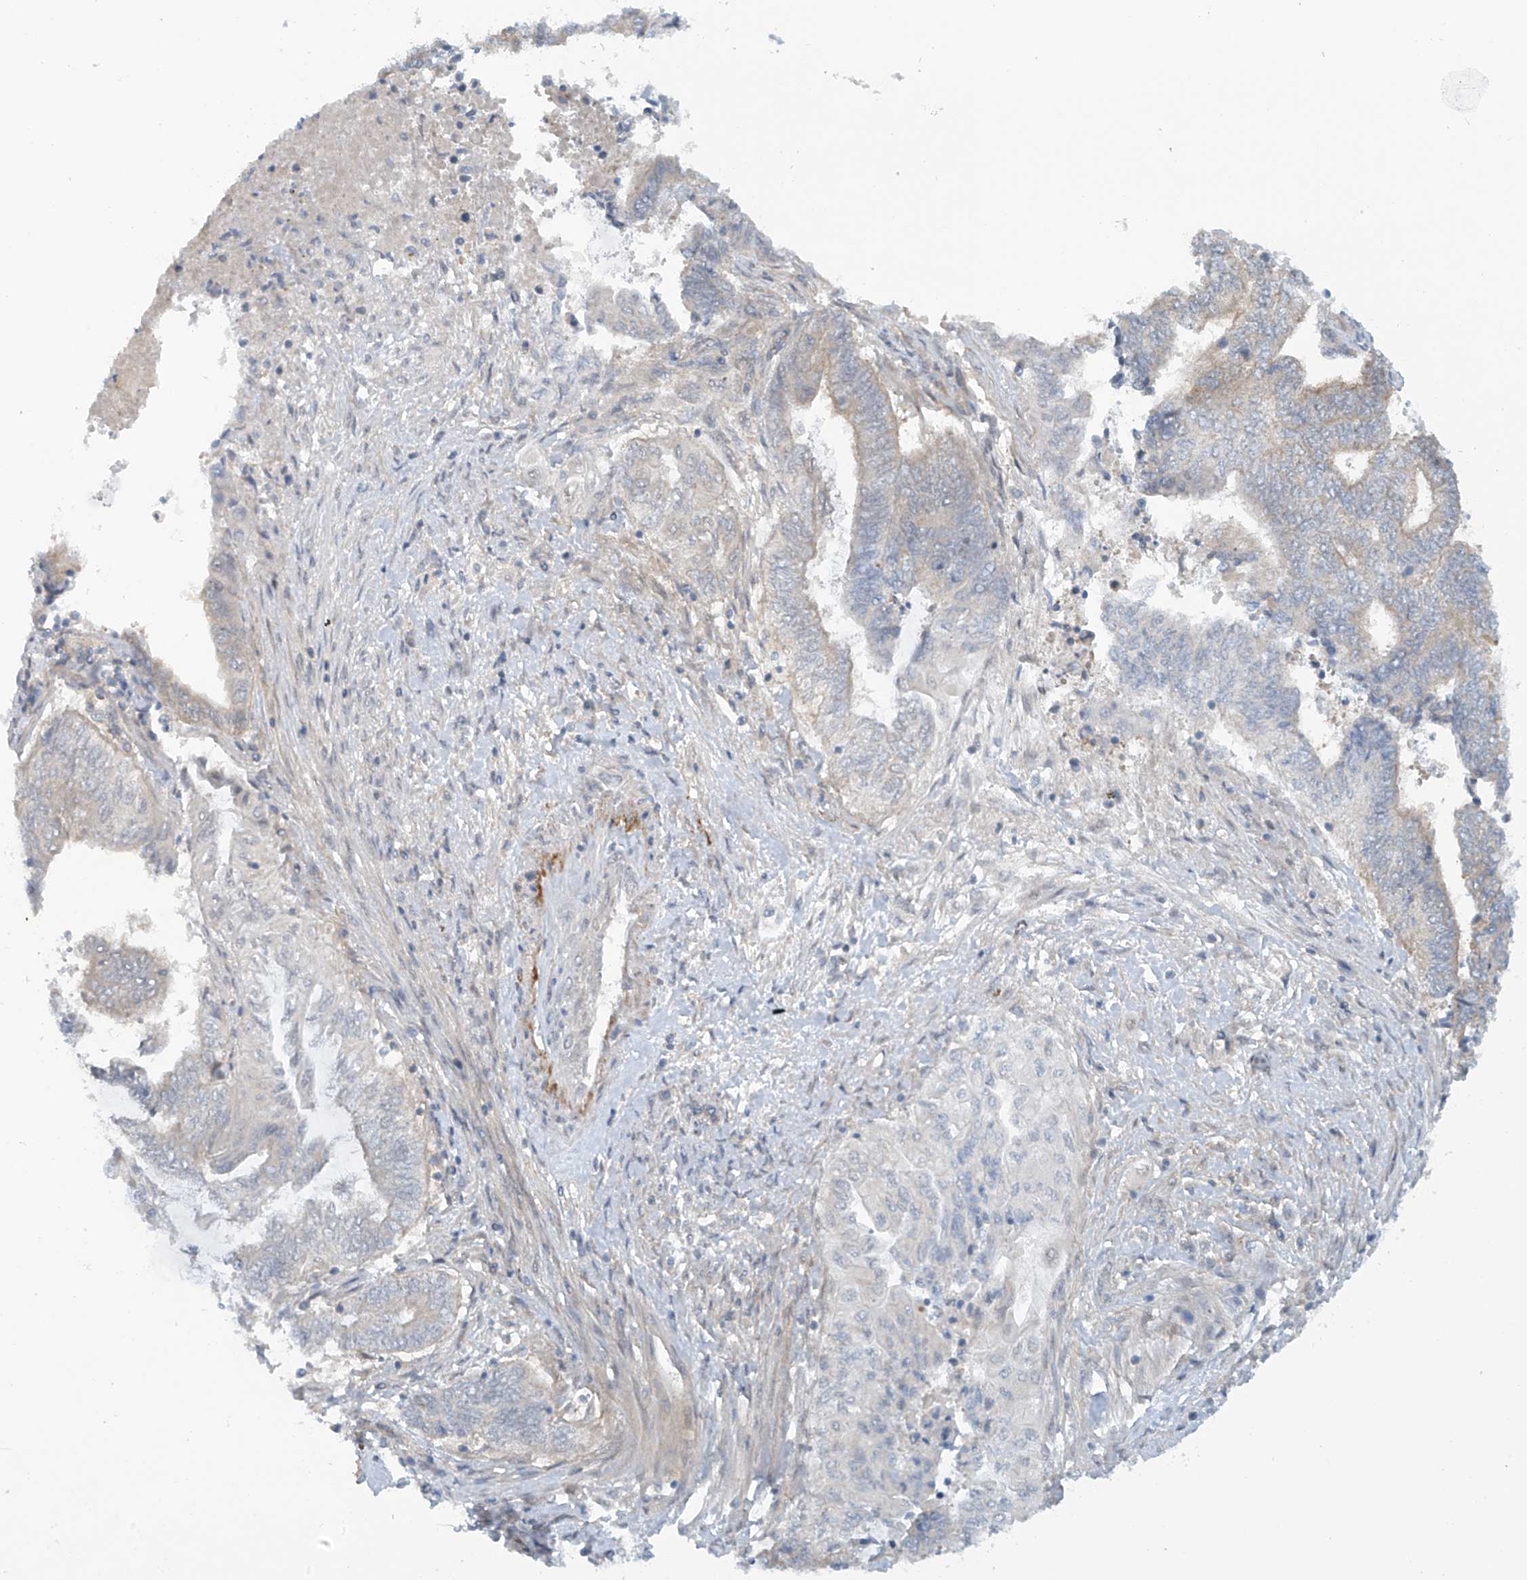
{"staining": {"intensity": "negative", "quantity": "none", "location": "none"}, "tissue": "endometrial cancer", "cell_type": "Tumor cells", "image_type": "cancer", "snomed": [{"axis": "morphology", "description": "Adenocarcinoma, NOS"}, {"axis": "topography", "description": "Uterus"}, {"axis": "topography", "description": "Endometrium"}], "caption": "The image reveals no staining of tumor cells in endometrial cancer.", "gene": "FSD1L", "patient": {"sex": "female", "age": 70}}